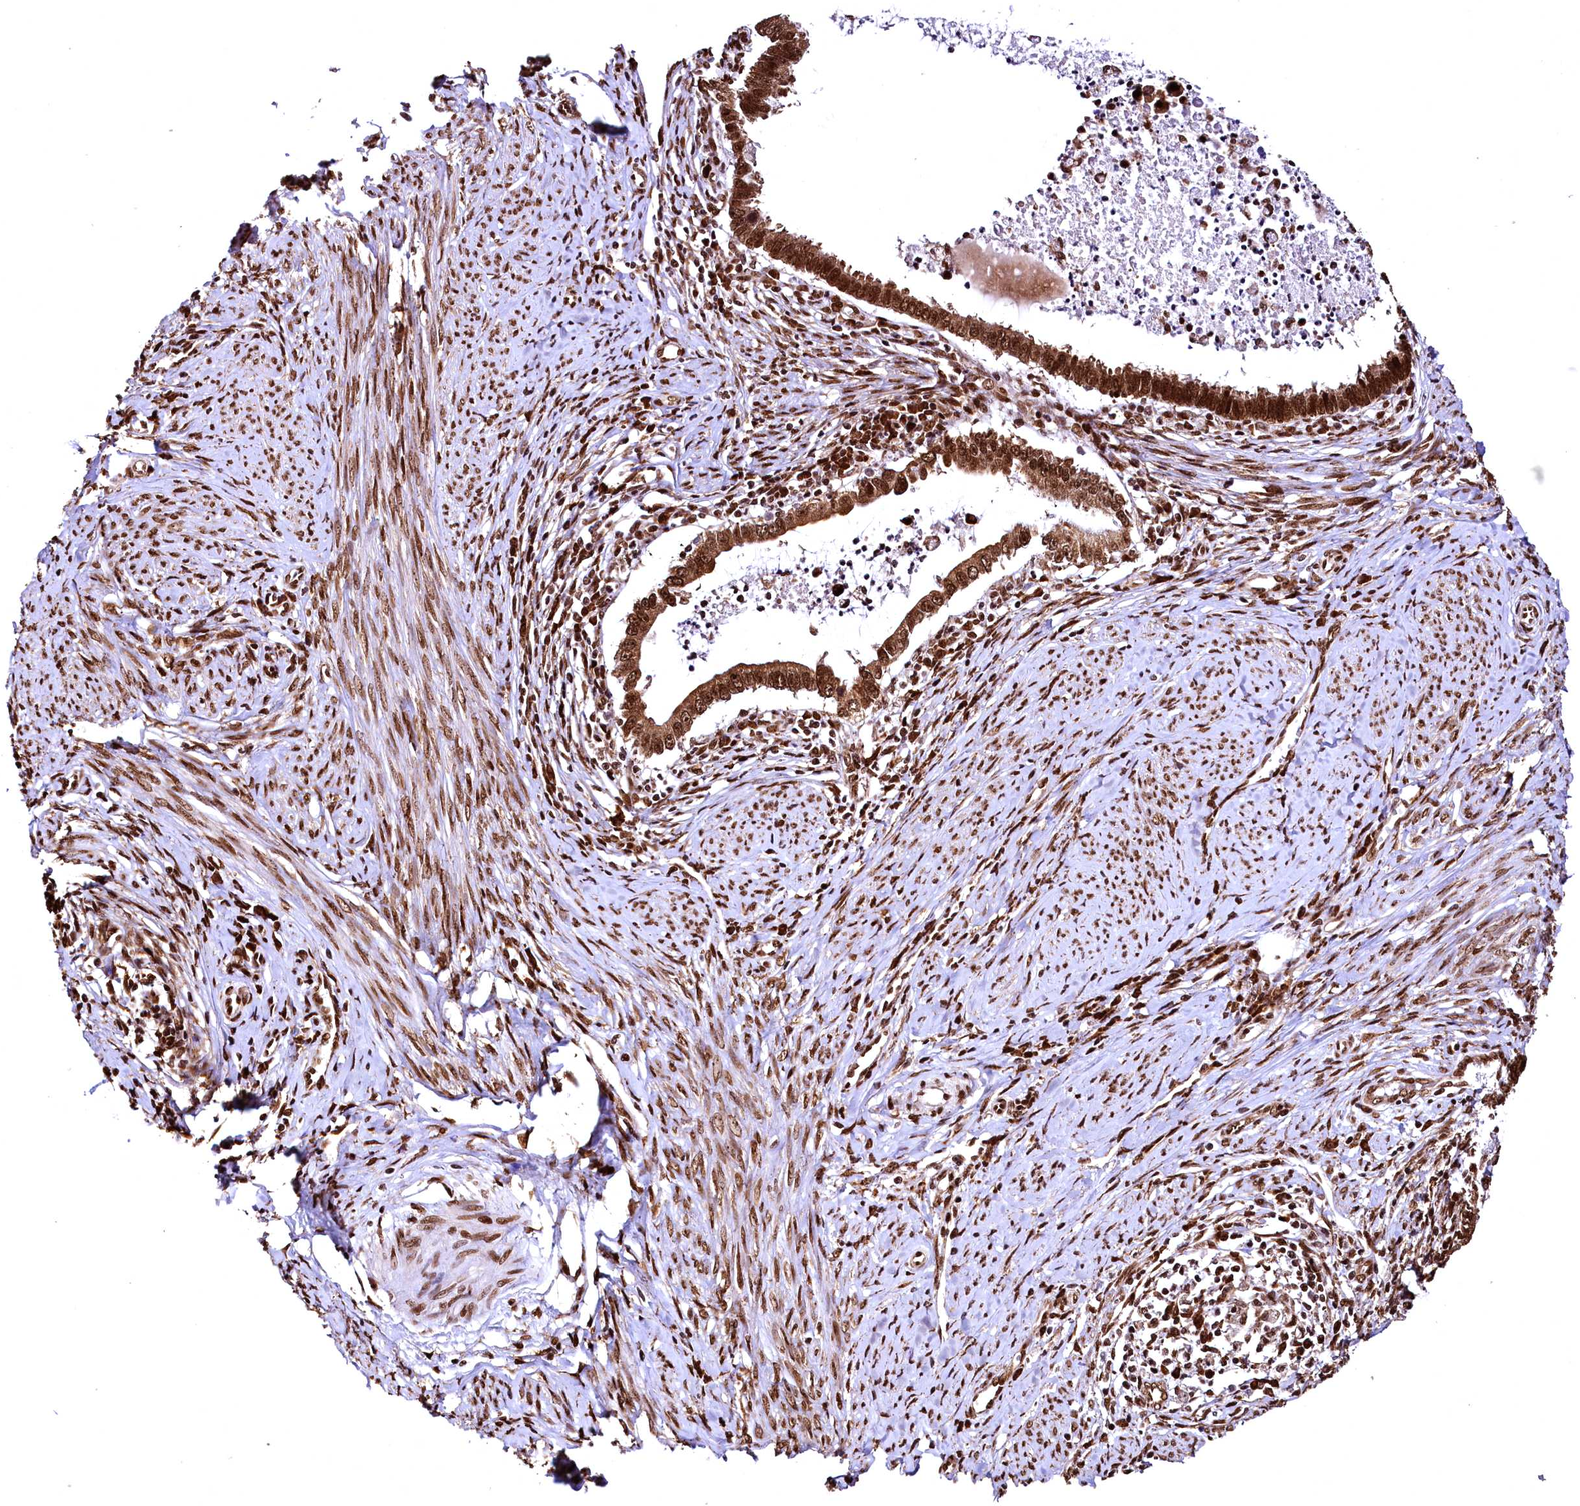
{"staining": {"intensity": "strong", "quantity": ">75%", "location": "cytoplasmic/membranous,nuclear"}, "tissue": "cervical cancer", "cell_type": "Tumor cells", "image_type": "cancer", "snomed": [{"axis": "morphology", "description": "Adenocarcinoma, NOS"}, {"axis": "topography", "description": "Cervix"}], "caption": "Cervical adenocarcinoma tissue demonstrates strong cytoplasmic/membranous and nuclear staining in approximately >75% of tumor cells, visualized by immunohistochemistry. The protein is shown in brown color, while the nuclei are stained blue.", "gene": "PDS5B", "patient": {"sex": "female", "age": 36}}